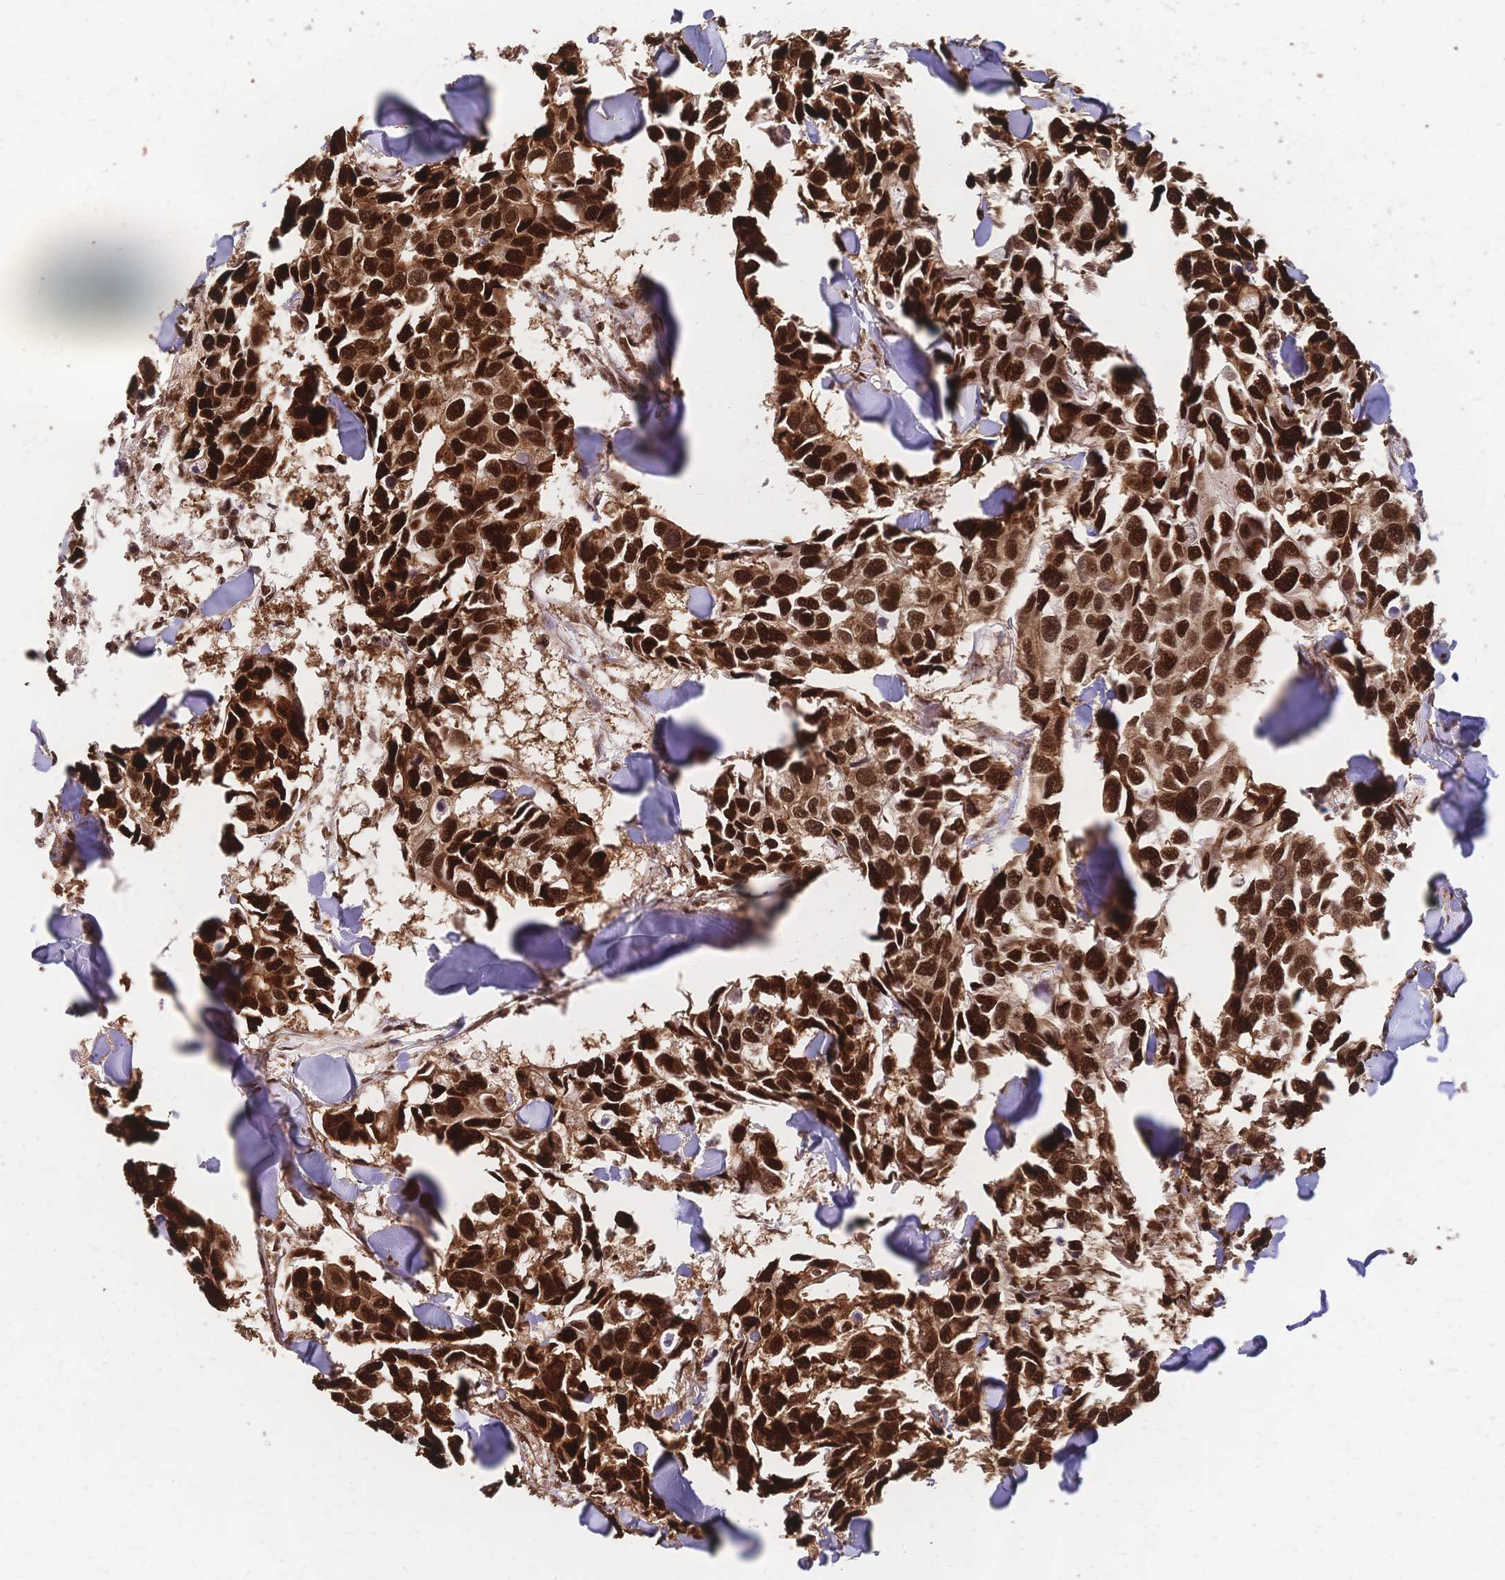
{"staining": {"intensity": "strong", "quantity": ">75%", "location": "nuclear"}, "tissue": "breast cancer", "cell_type": "Tumor cells", "image_type": "cancer", "snomed": [{"axis": "morphology", "description": "Duct carcinoma"}, {"axis": "topography", "description": "Breast"}], "caption": "DAB immunohistochemical staining of human breast infiltrating ductal carcinoma demonstrates strong nuclear protein positivity in approximately >75% of tumor cells. (Stains: DAB in brown, nuclei in blue, Microscopy: brightfield microscopy at high magnification).", "gene": "HDGF", "patient": {"sex": "female", "age": 83}}